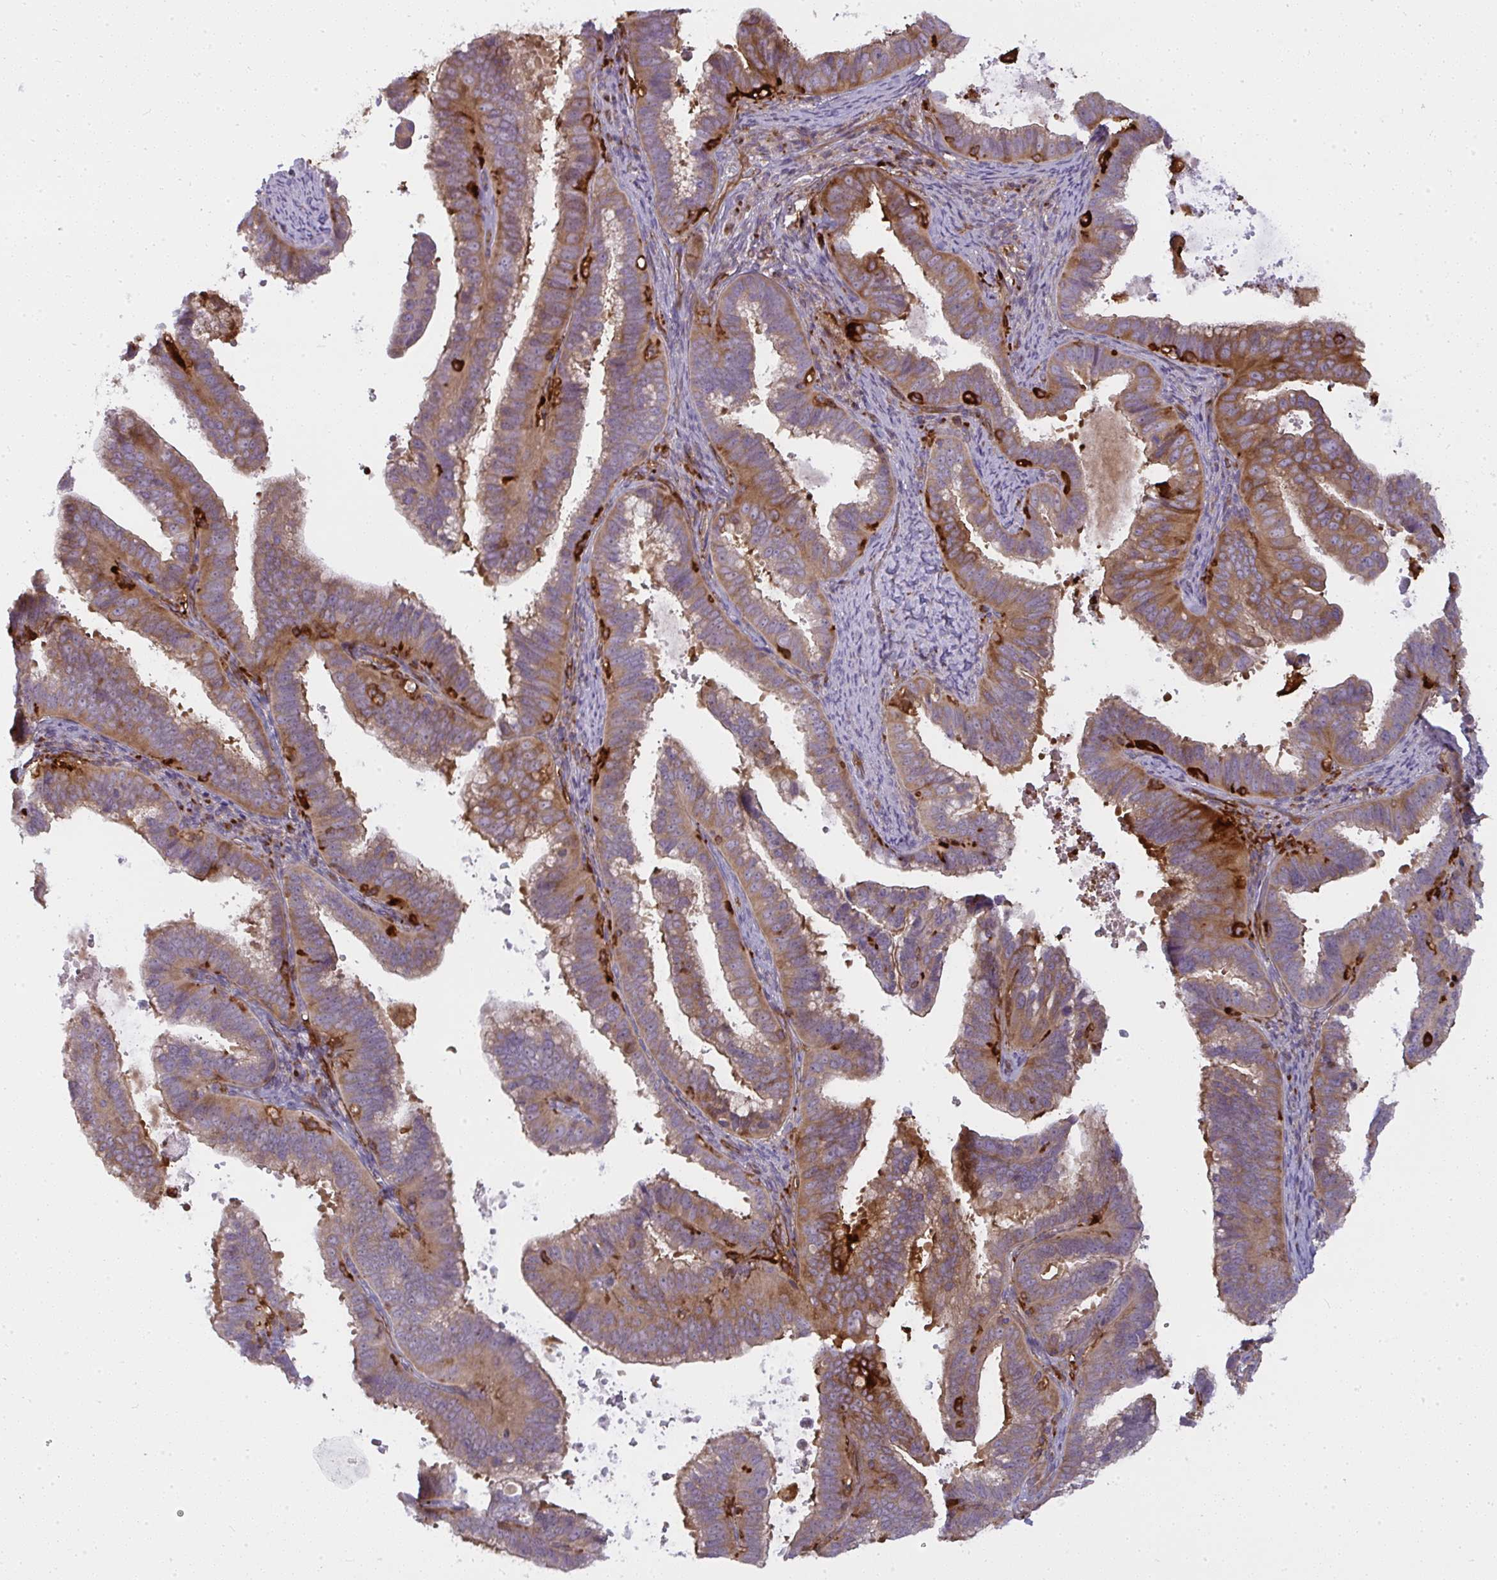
{"staining": {"intensity": "moderate", "quantity": ">75%", "location": "cytoplasmic/membranous"}, "tissue": "cervical cancer", "cell_type": "Tumor cells", "image_type": "cancer", "snomed": [{"axis": "morphology", "description": "Adenocarcinoma, NOS"}, {"axis": "topography", "description": "Cervix"}], "caption": "Moderate cytoplasmic/membranous protein expression is identified in approximately >75% of tumor cells in cervical cancer (adenocarcinoma). The protein of interest is shown in brown color, while the nuclei are stained blue.", "gene": "IFIT3", "patient": {"sex": "female", "age": 61}}